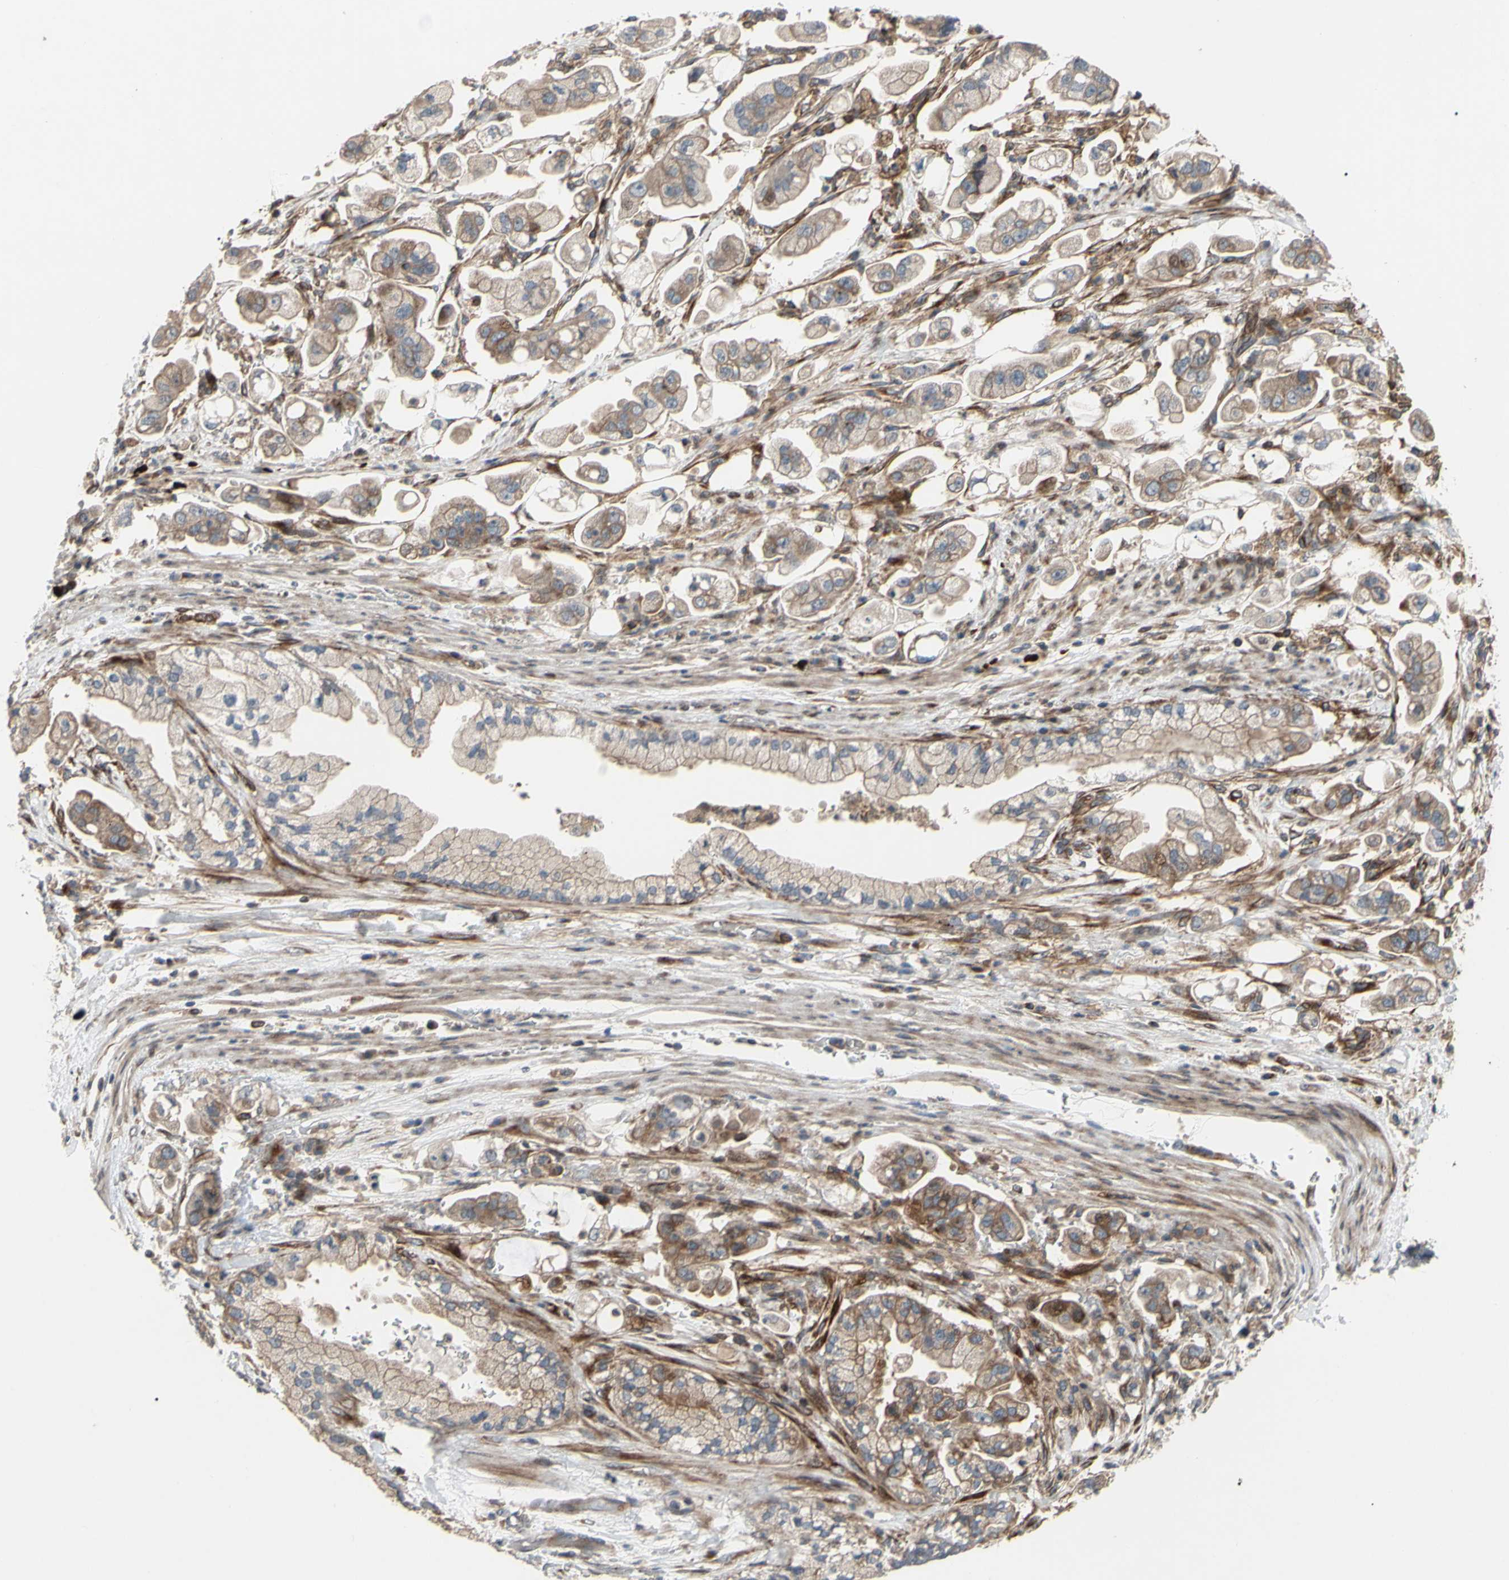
{"staining": {"intensity": "weak", "quantity": ">75%", "location": "cytoplasmic/membranous"}, "tissue": "stomach cancer", "cell_type": "Tumor cells", "image_type": "cancer", "snomed": [{"axis": "morphology", "description": "Adenocarcinoma, NOS"}, {"axis": "topography", "description": "Stomach"}], "caption": "Stomach cancer (adenocarcinoma) stained for a protein (brown) displays weak cytoplasmic/membranous positive staining in approximately >75% of tumor cells.", "gene": "SPTLC1", "patient": {"sex": "male", "age": 62}}